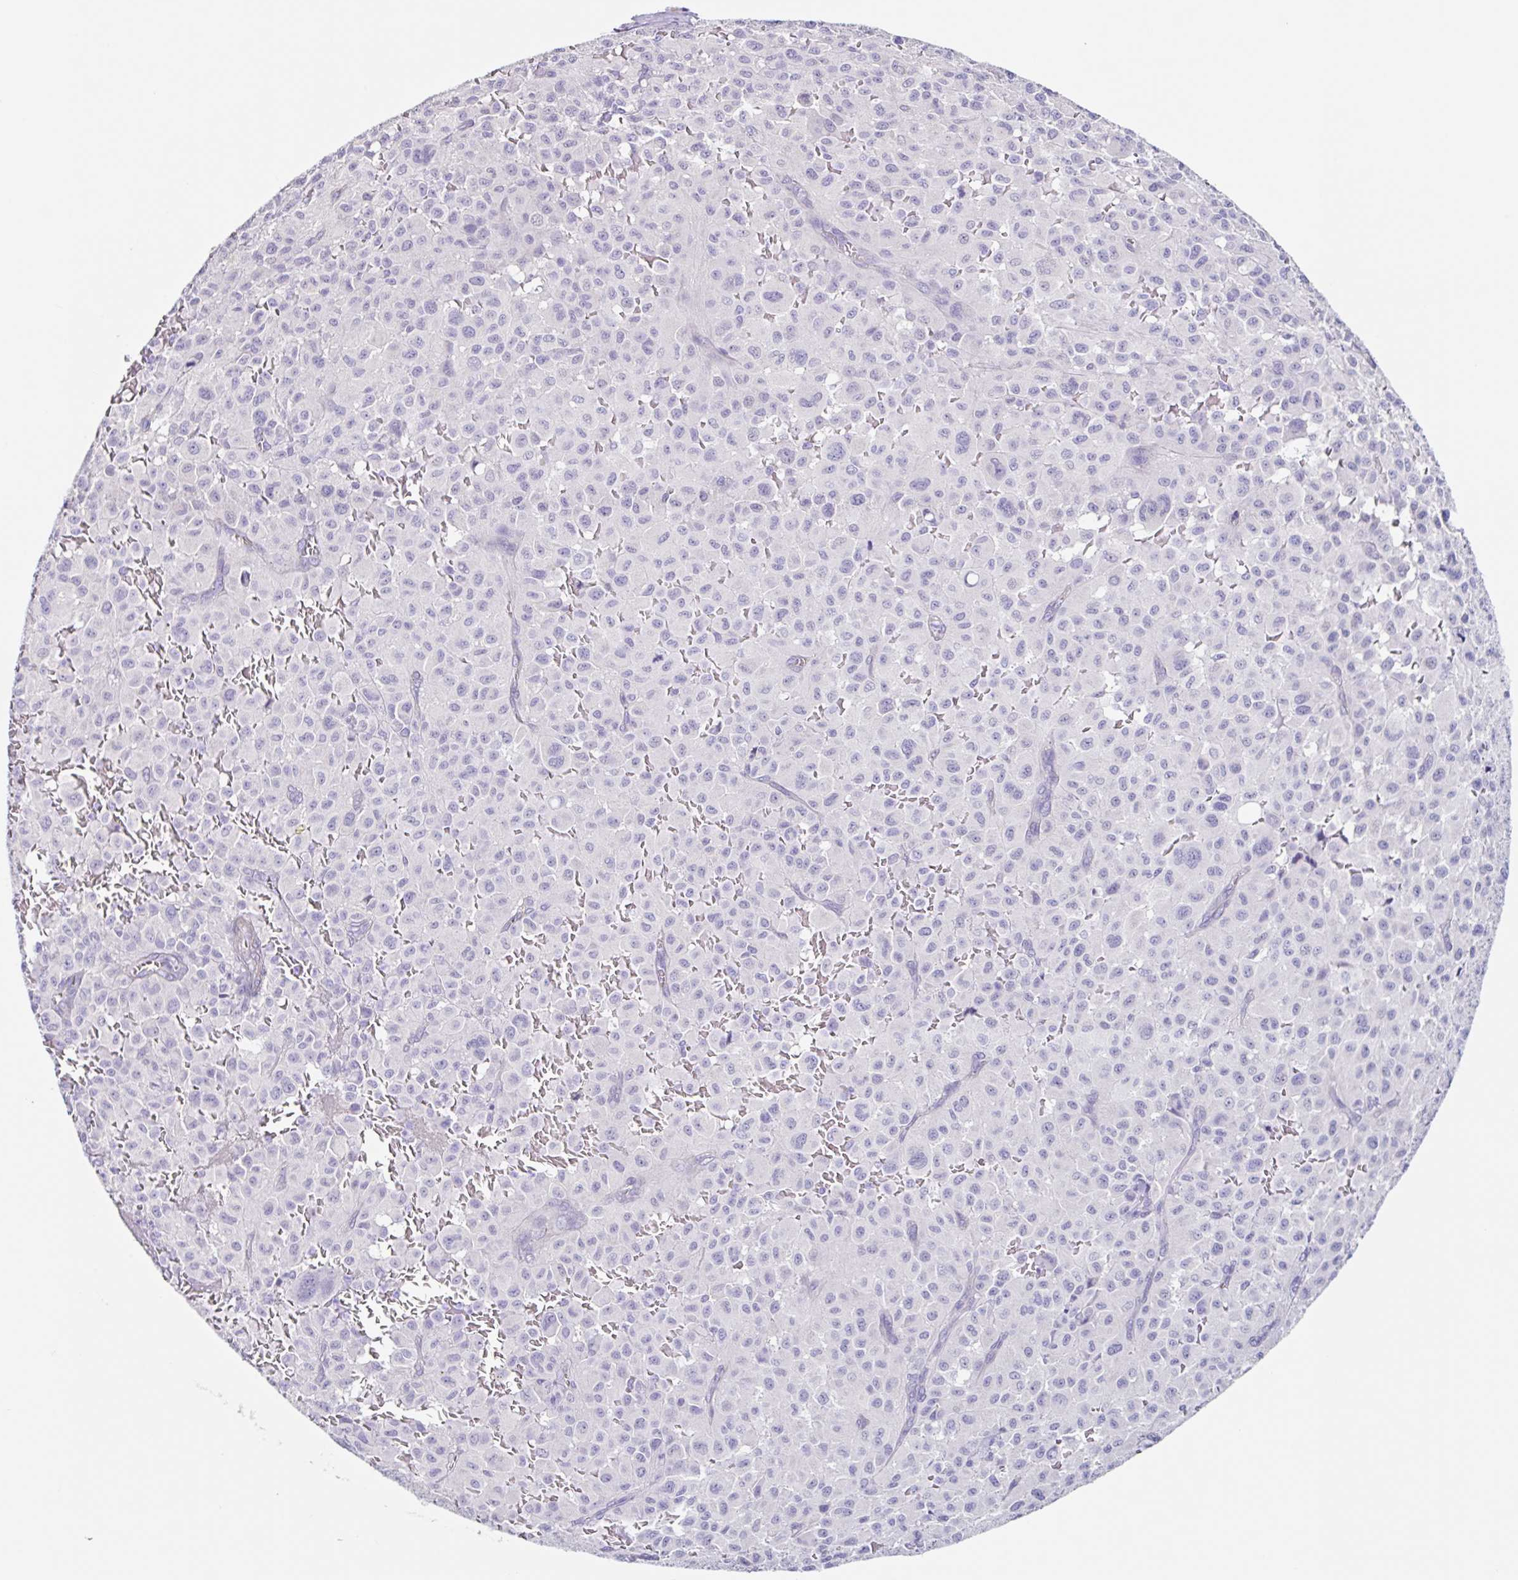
{"staining": {"intensity": "negative", "quantity": "none", "location": "none"}, "tissue": "melanoma", "cell_type": "Tumor cells", "image_type": "cancer", "snomed": [{"axis": "morphology", "description": "Malignant melanoma, NOS"}, {"axis": "topography", "description": "Skin"}], "caption": "Protein analysis of melanoma exhibits no significant positivity in tumor cells. The staining is performed using DAB (3,3'-diaminobenzidine) brown chromogen with nuclei counter-stained in using hematoxylin.", "gene": "DCAF17", "patient": {"sex": "female", "age": 74}}